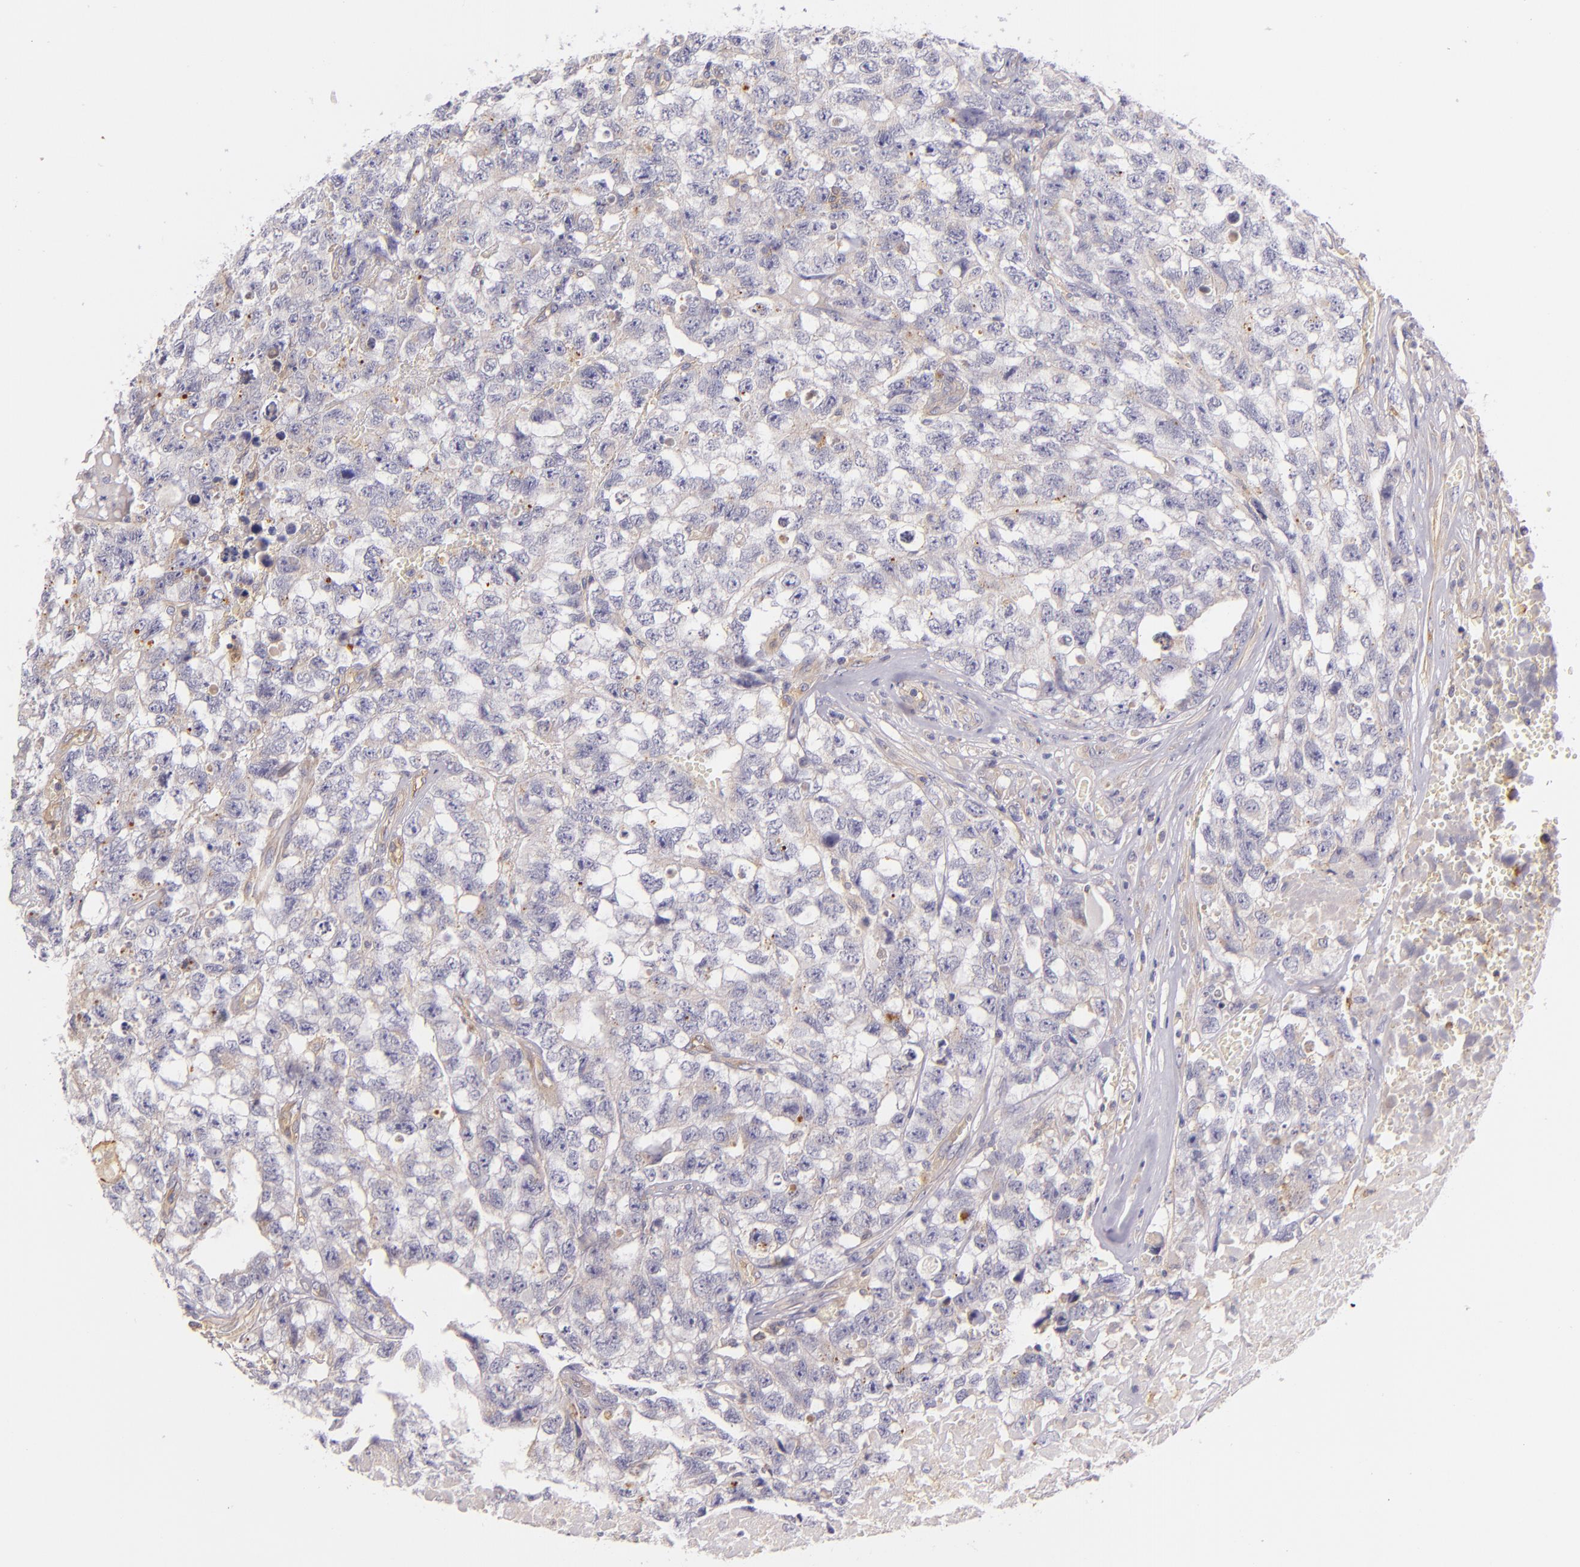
{"staining": {"intensity": "negative", "quantity": "none", "location": "none"}, "tissue": "testis cancer", "cell_type": "Tumor cells", "image_type": "cancer", "snomed": [{"axis": "morphology", "description": "Carcinoma, Embryonal, NOS"}, {"axis": "topography", "description": "Testis"}], "caption": "Tumor cells show no significant positivity in testis cancer. Brightfield microscopy of IHC stained with DAB (brown) and hematoxylin (blue), captured at high magnification.", "gene": "CTSF", "patient": {"sex": "male", "age": 31}}